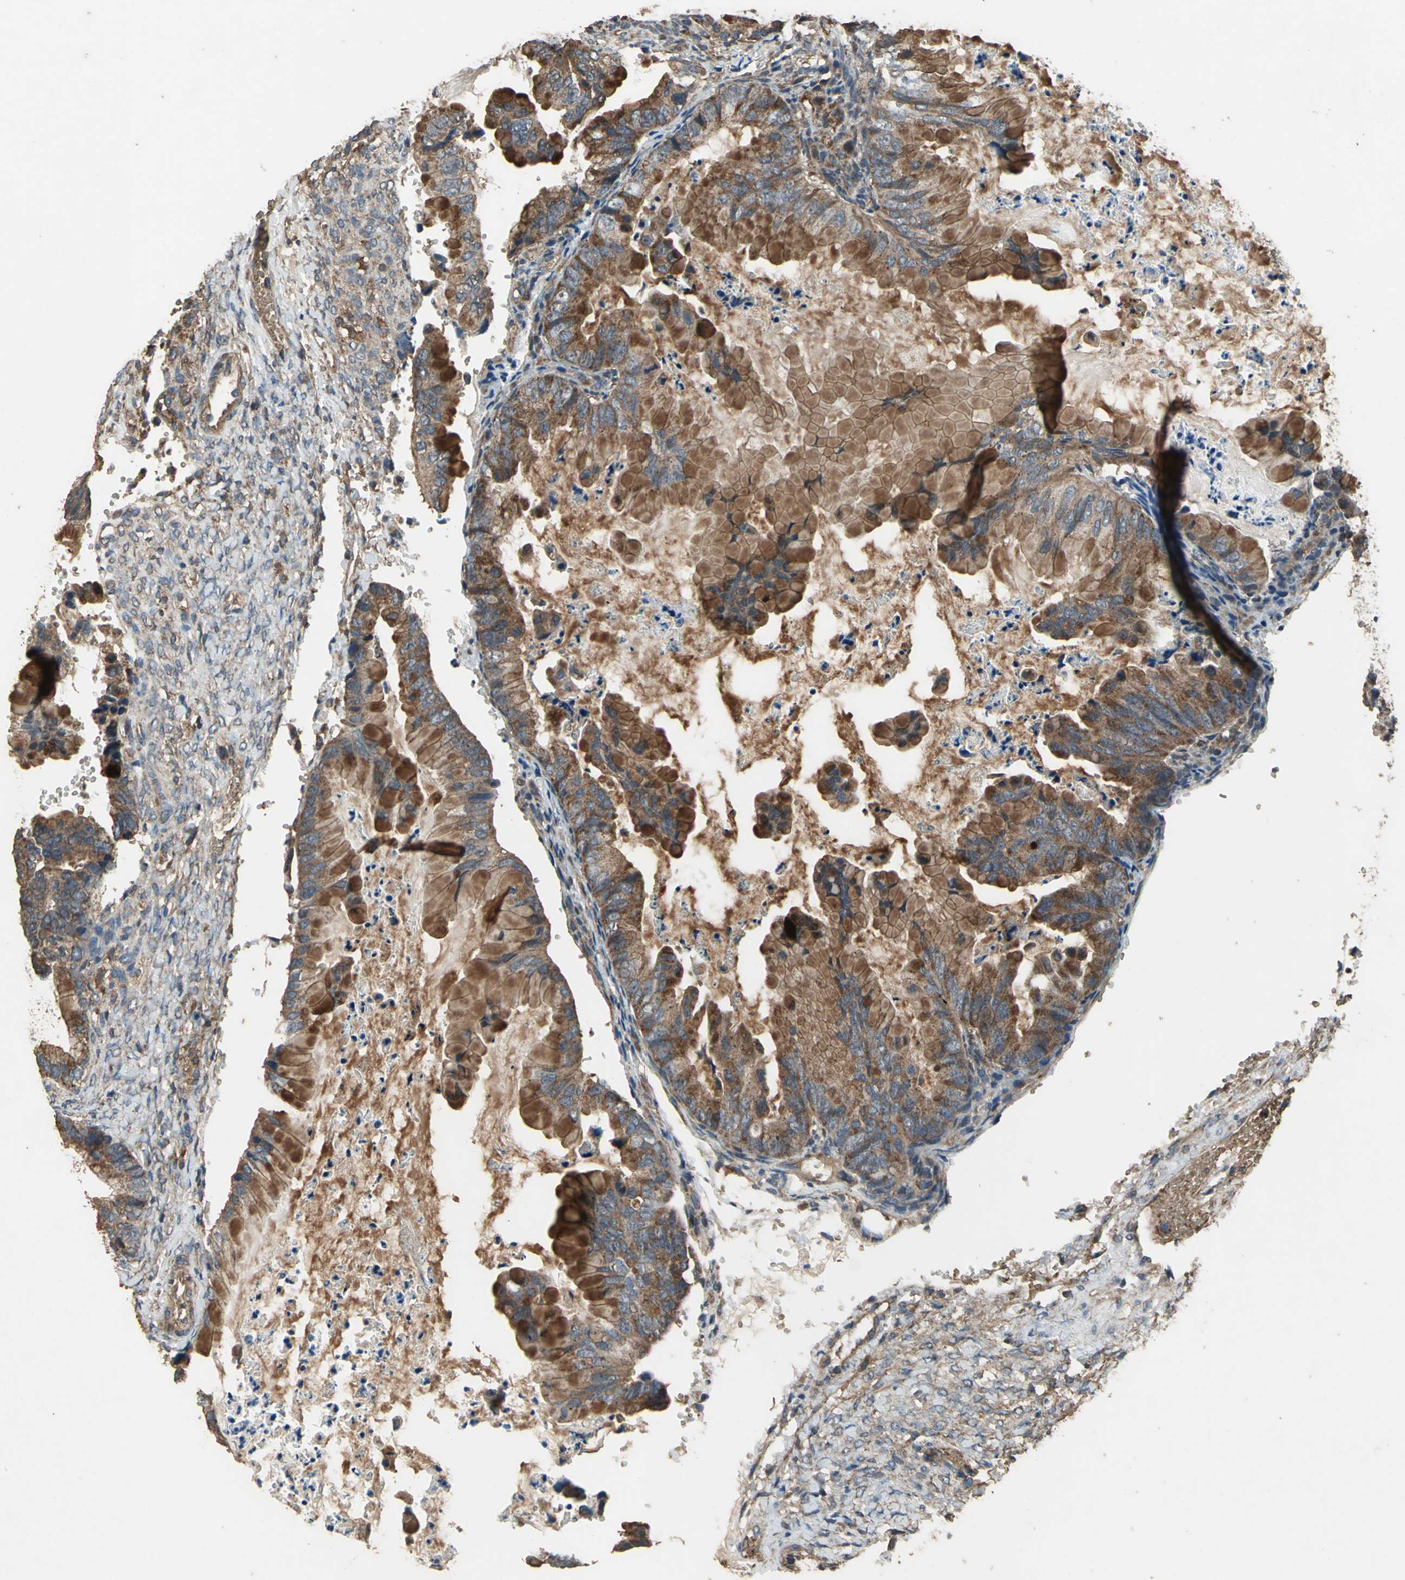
{"staining": {"intensity": "strong", "quantity": ">75%", "location": "cytoplasmic/membranous"}, "tissue": "ovarian cancer", "cell_type": "Tumor cells", "image_type": "cancer", "snomed": [{"axis": "morphology", "description": "Cystadenocarcinoma, mucinous, NOS"}, {"axis": "topography", "description": "Ovary"}], "caption": "Tumor cells show high levels of strong cytoplasmic/membranous staining in approximately >75% of cells in human mucinous cystadenocarcinoma (ovarian). Using DAB (3,3'-diaminobenzidine) (brown) and hematoxylin (blue) stains, captured at high magnification using brightfield microscopy.", "gene": "POLRMT", "patient": {"sex": "female", "age": 36}}